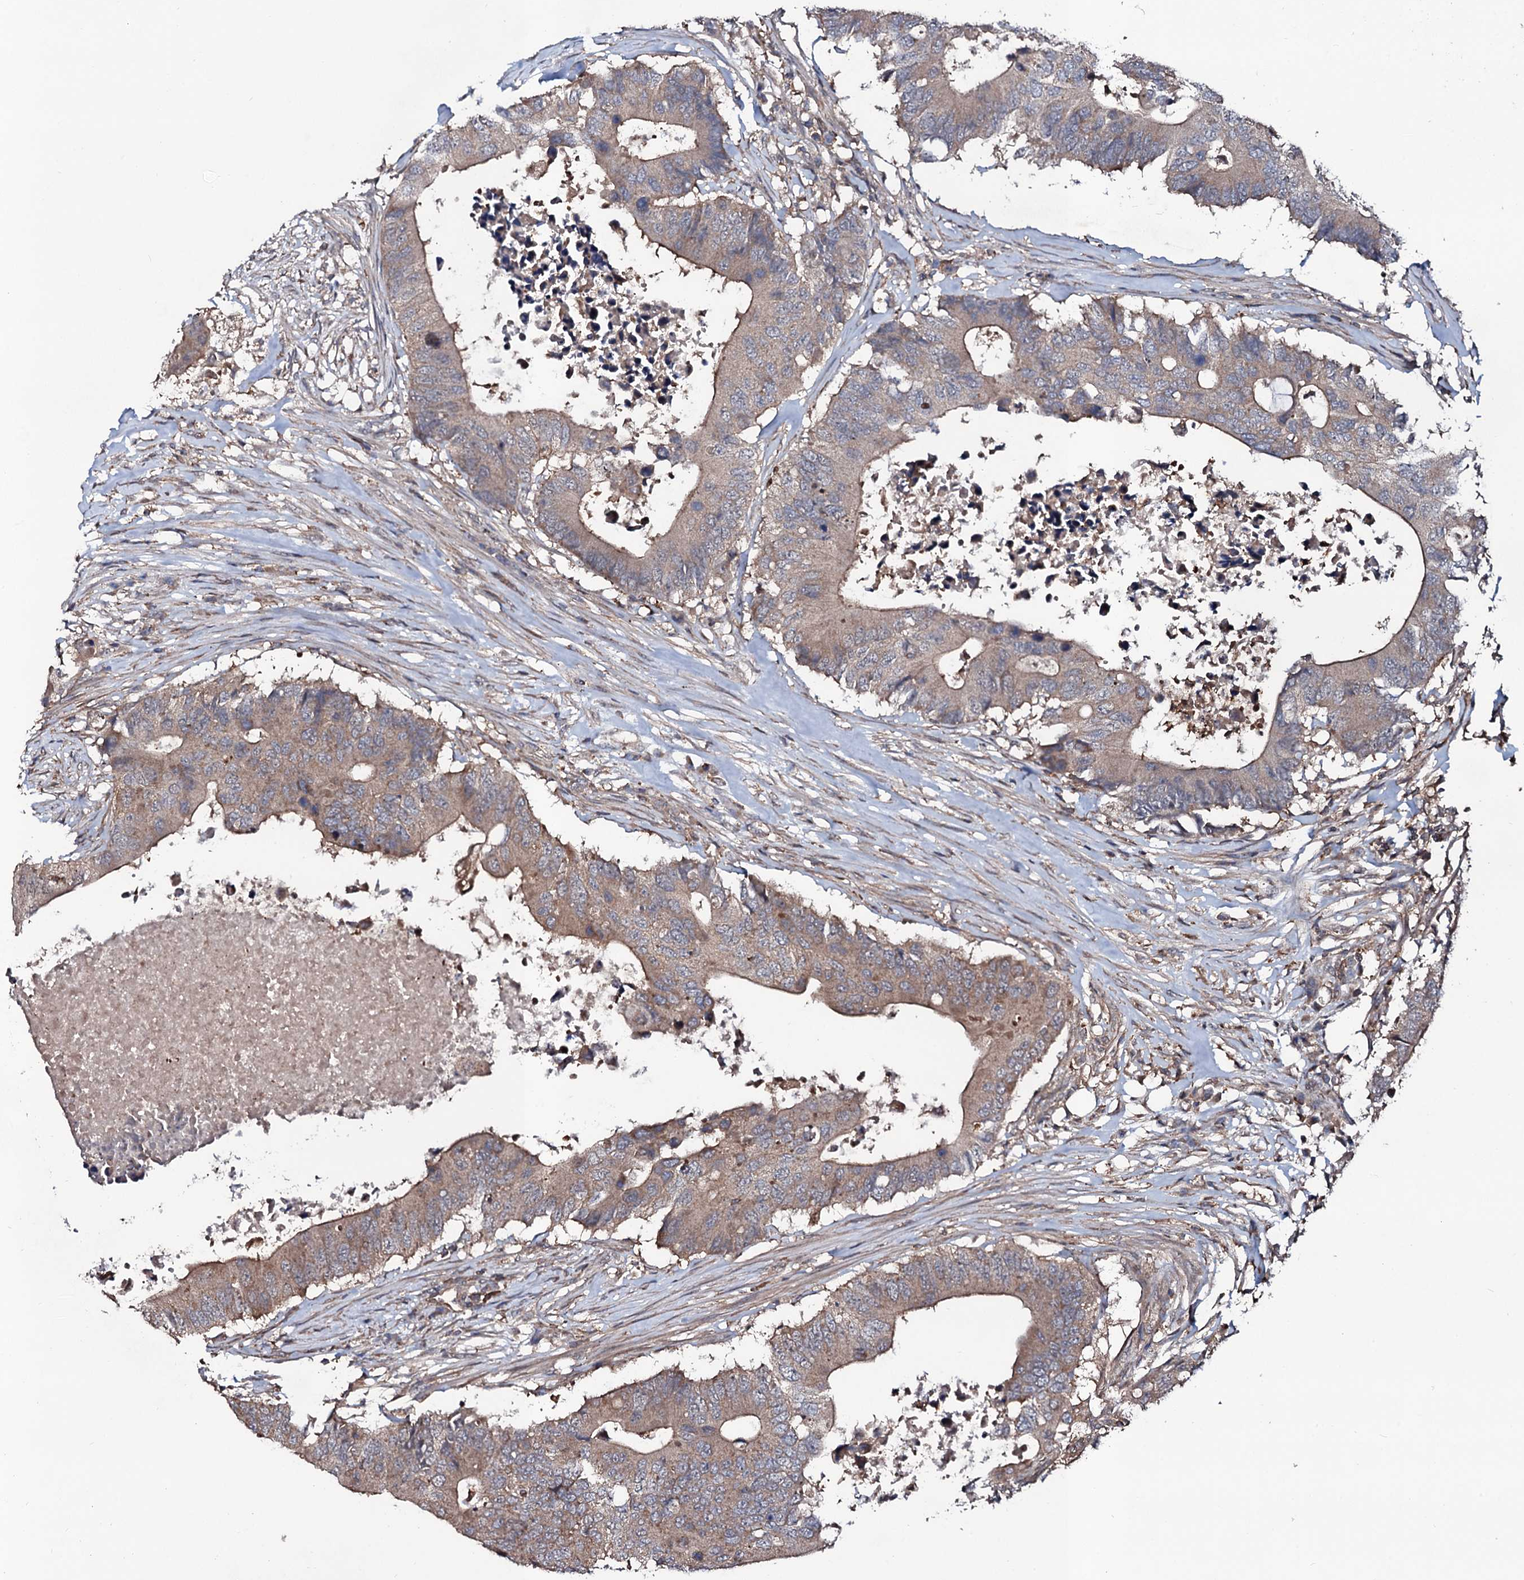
{"staining": {"intensity": "weak", "quantity": ">75%", "location": "cytoplasmic/membranous"}, "tissue": "colorectal cancer", "cell_type": "Tumor cells", "image_type": "cancer", "snomed": [{"axis": "morphology", "description": "Adenocarcinoma, NOS"}, {"axis": "topography", "description": "Colon"}], "caption": "A histopathology image of colorectal adenocarcinoma stained for a protein shows weak cytoplasmic/membranous brown staining in tumor cells. (DAB IHC, brown staining for protein, blue staining for nuclei).", "gene": "COG6", "patient": {"sex": "male", "age": 71}}